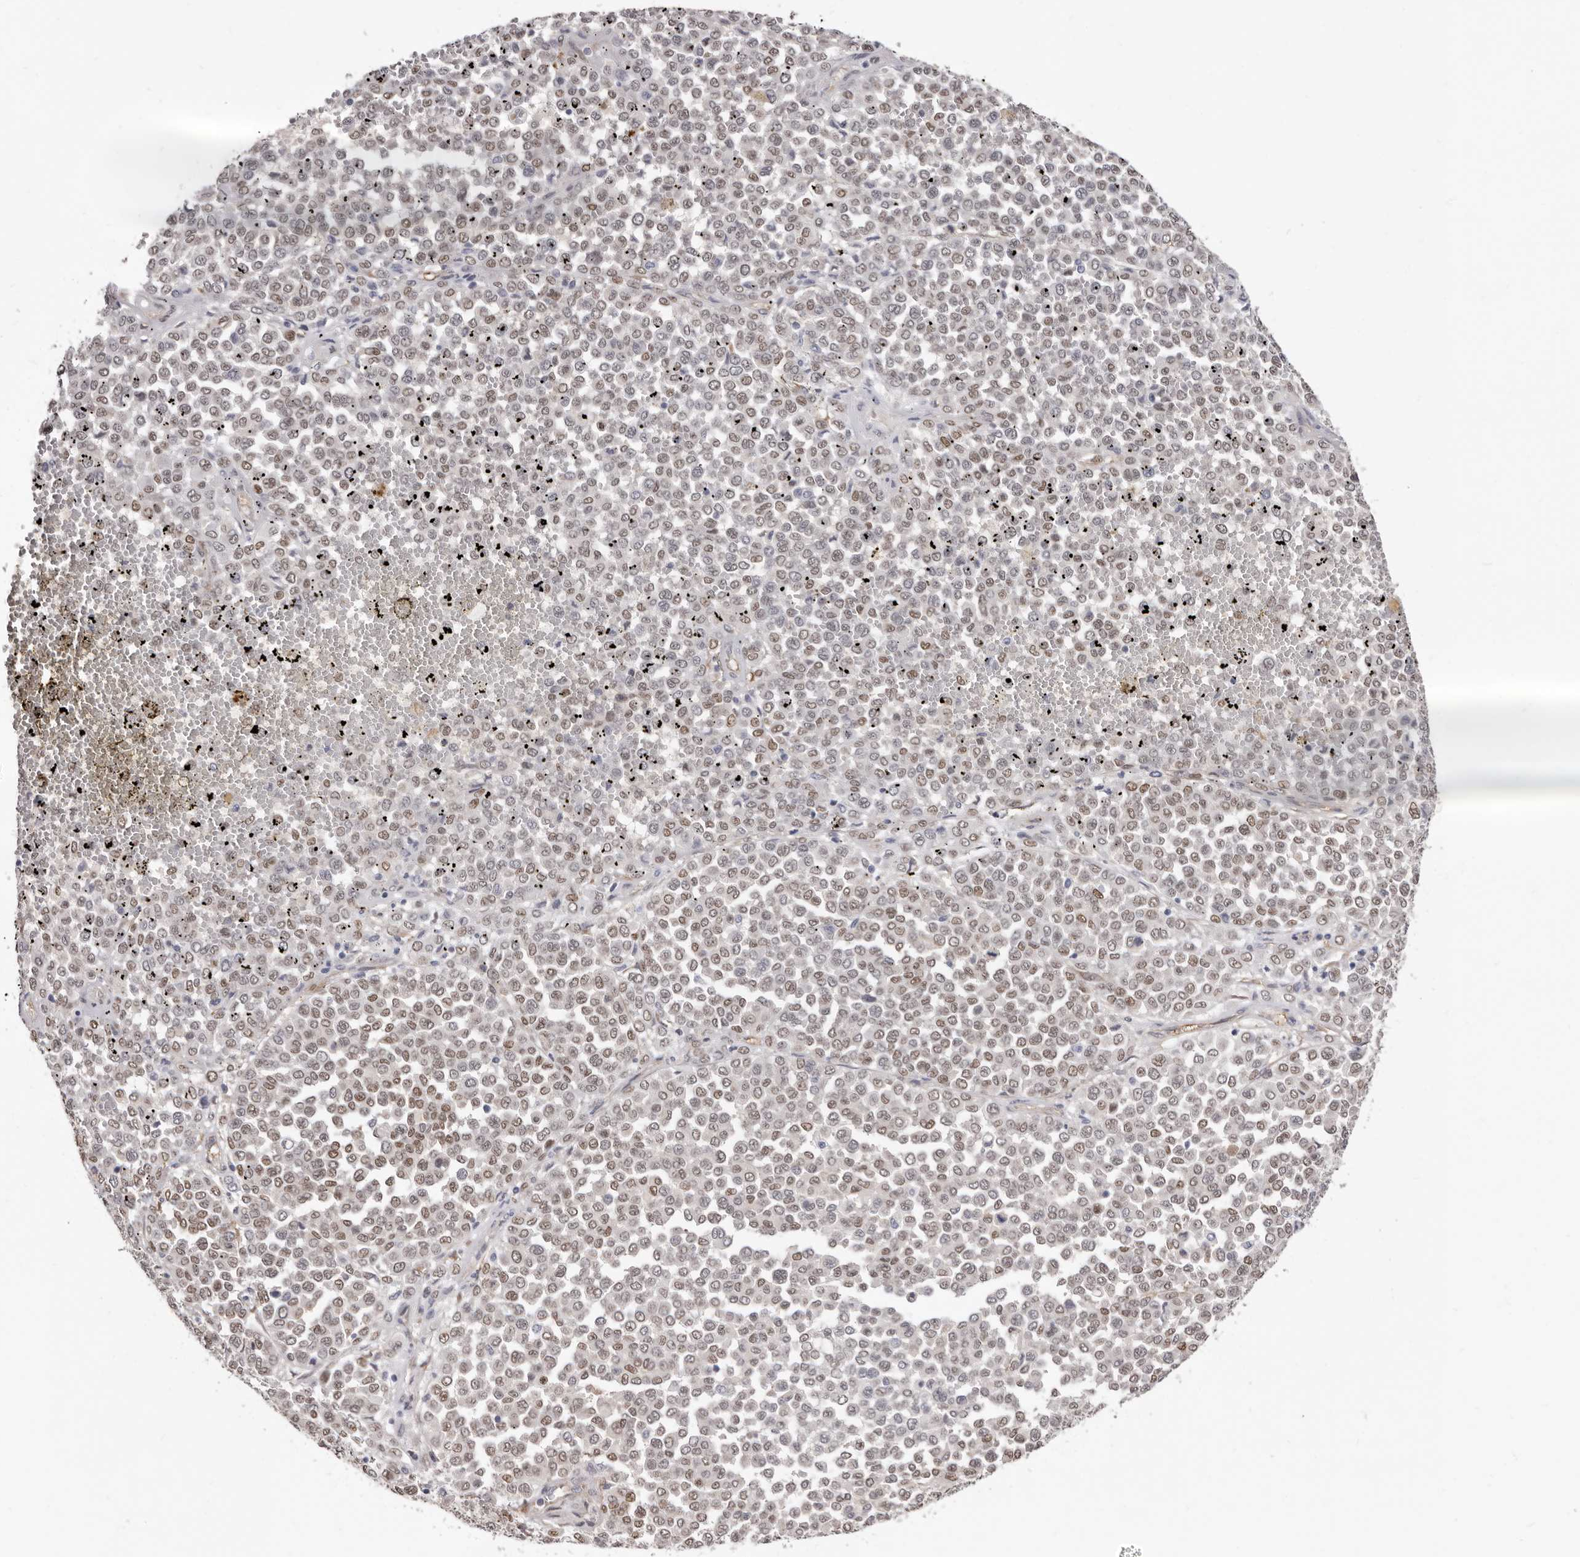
{"staining": {"intensity": "weak", "quantity": ">75%", "location": "nuclear"}, "tissue": "melanoma", "cell_type": "Tumor cells", "image_type": "cancer", "snomed": [{"axis": "morphology", "description": "Malignant melanoma, Metastatic site"}, {"axis": "topography", "description": "Pancreas"}], "caption": "The histopathology image demonstrates immunohistochemical staining of malignant melanoma (metastatic site). There is weak nuclear positivity is present in about >75% of tumor cells. The protein of interest is shown in brown color, while the nuclei are stained blue.", "gene": "KHDRBS2", "patient": {"sex": "female", "age": 30}}